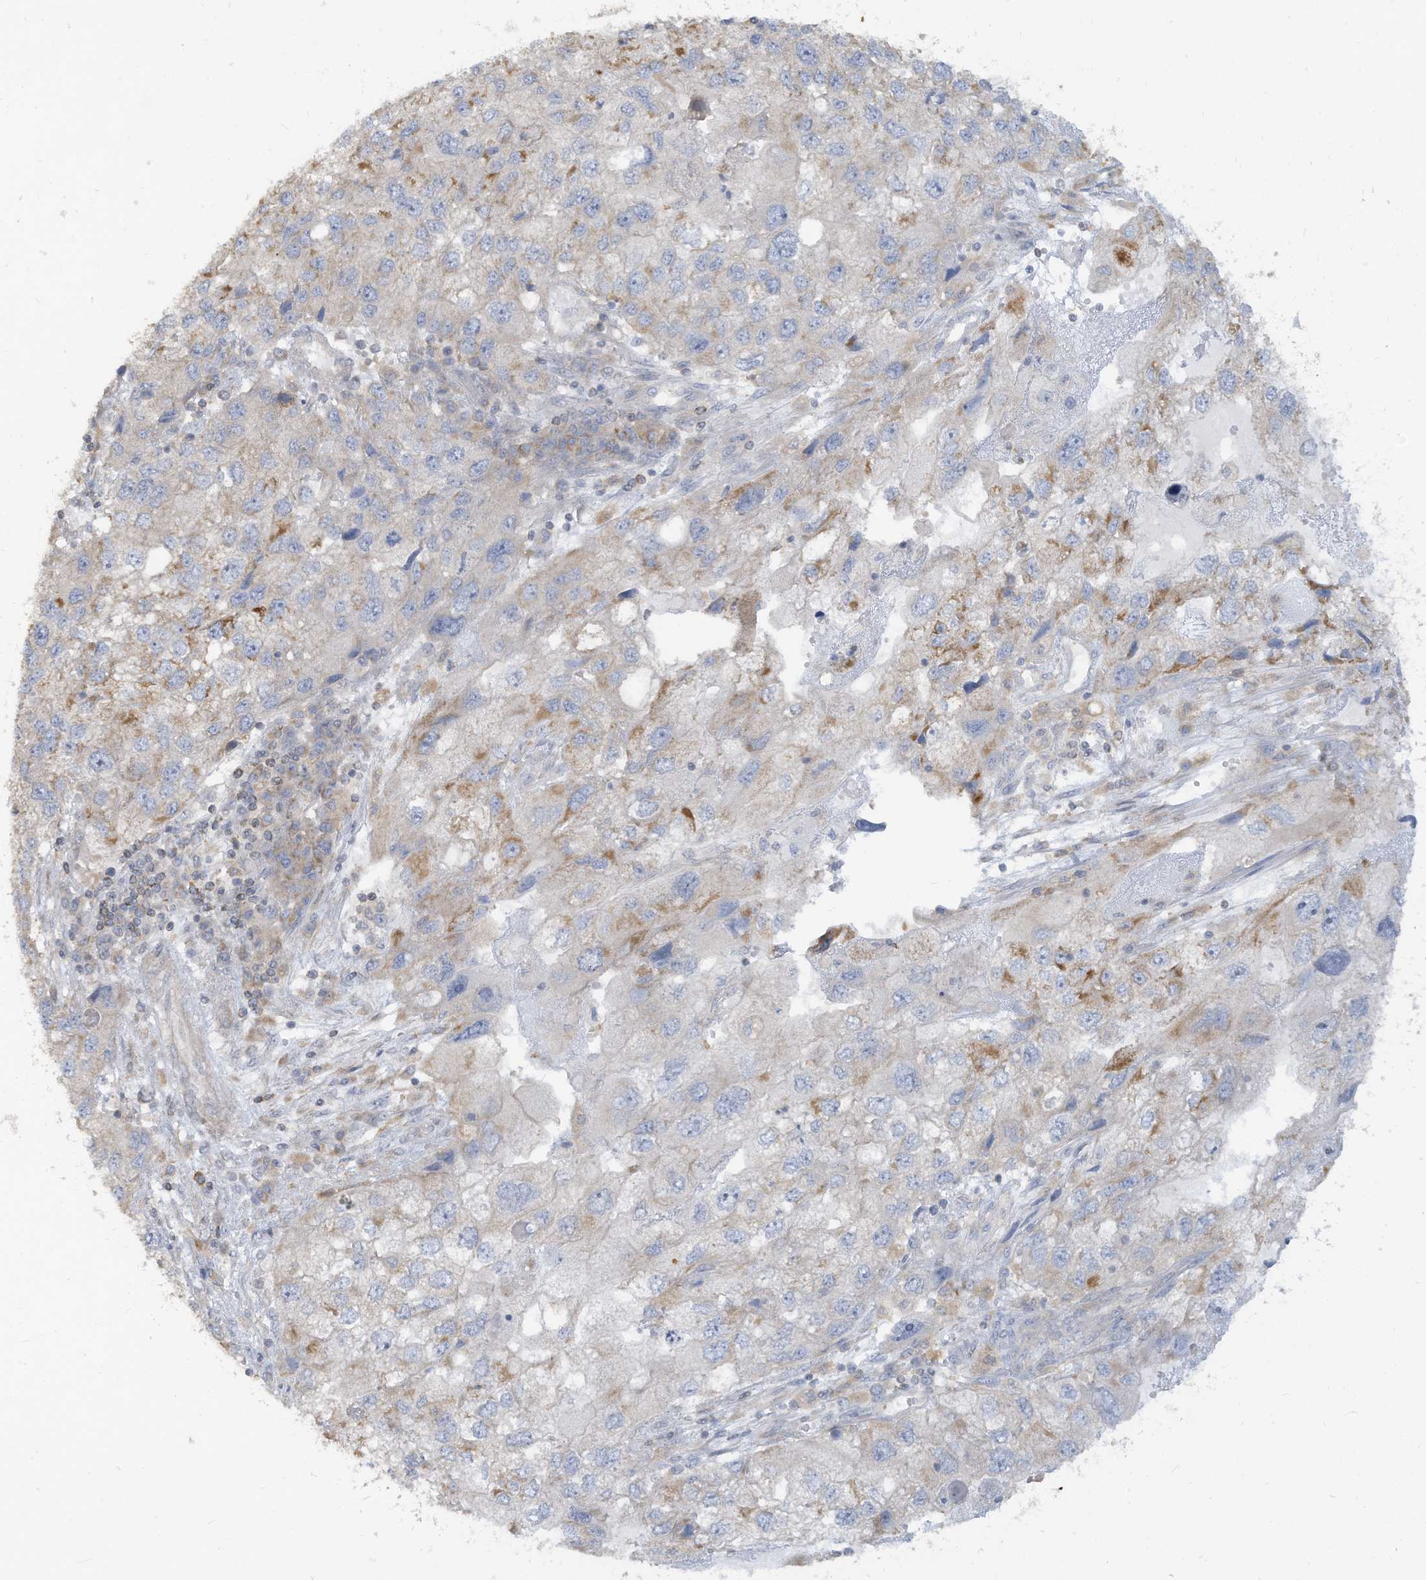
{"staining": {"intensity": "weak", "quantity": "<25%", "location": "cytoplasmic/membranous"}, "tissue": "endometrial cancer", "cell_type": "Tumor cells", "image_type": "cancer", "snomed": [{"axis": "morphology", "description": "Adenocarcinoma, NOS"}, {"axis": "topography", "description": "Endometrium"}], "caption": "This is a micrograph of immunohistochemistry (IHC) staining of endometrial cancer, which shows no staining in tumor cells.", "gene": "GTPBP2", "patient": {"sex": "female", "age": 49}}